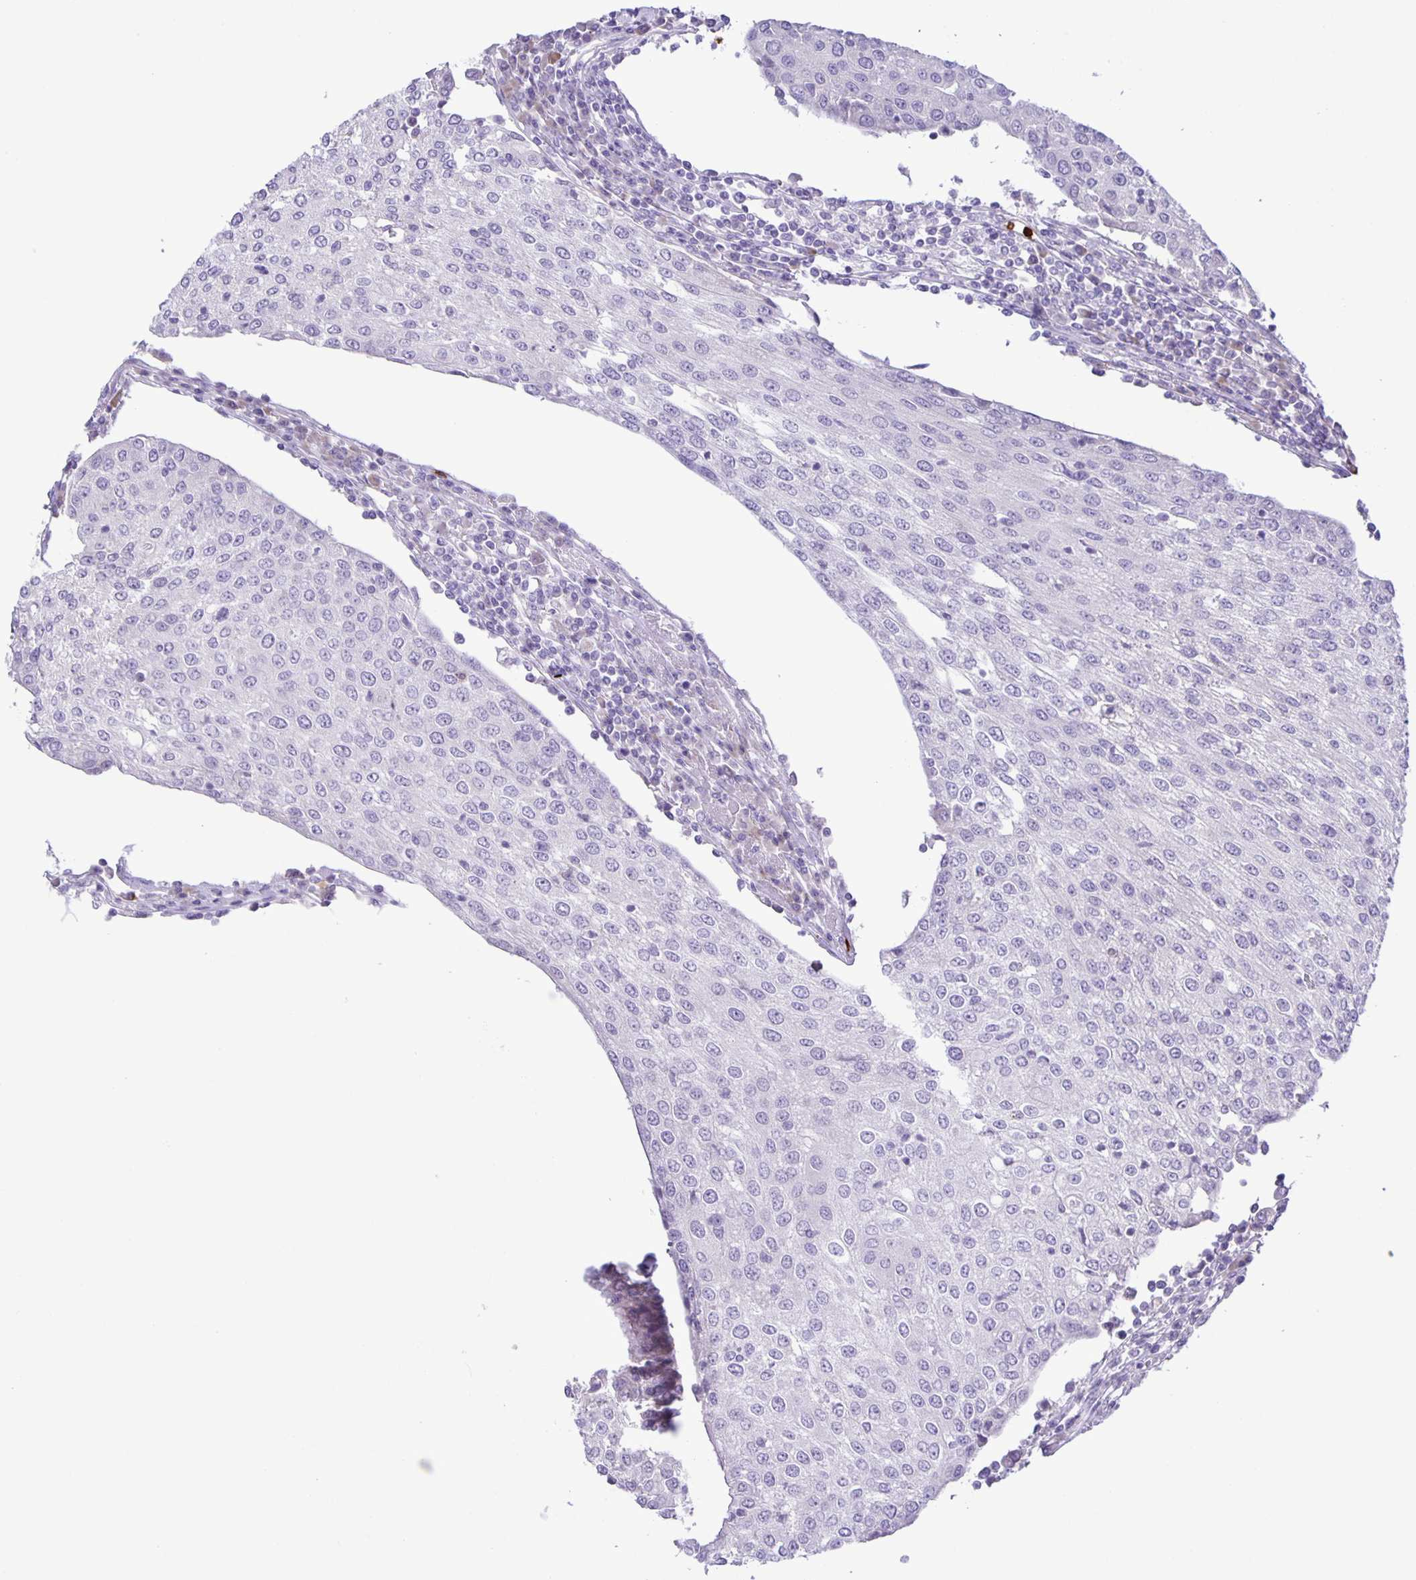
{"staining": {"intensity": "negative", "quantity": "none", "location": "none"}, "tissue": "urothelial cancer", "cell_type": "Tumor cells", "image_type": "cancer", "snomed": [{"axis": "morphology", "description": "Urothelial carcinoma, High grade"}, {"axis": "topography", "description": "Urinary bladder"}], "caption": "Immunohistochemistry image of neoplastic tissue: human urothelial cancer stained with DAB (3,3'-diaminobenzidine) reveals no significant protein expression in tumor cells.", "gene": "ADCK1", "patient": {"sex": "female", "age": 85}}